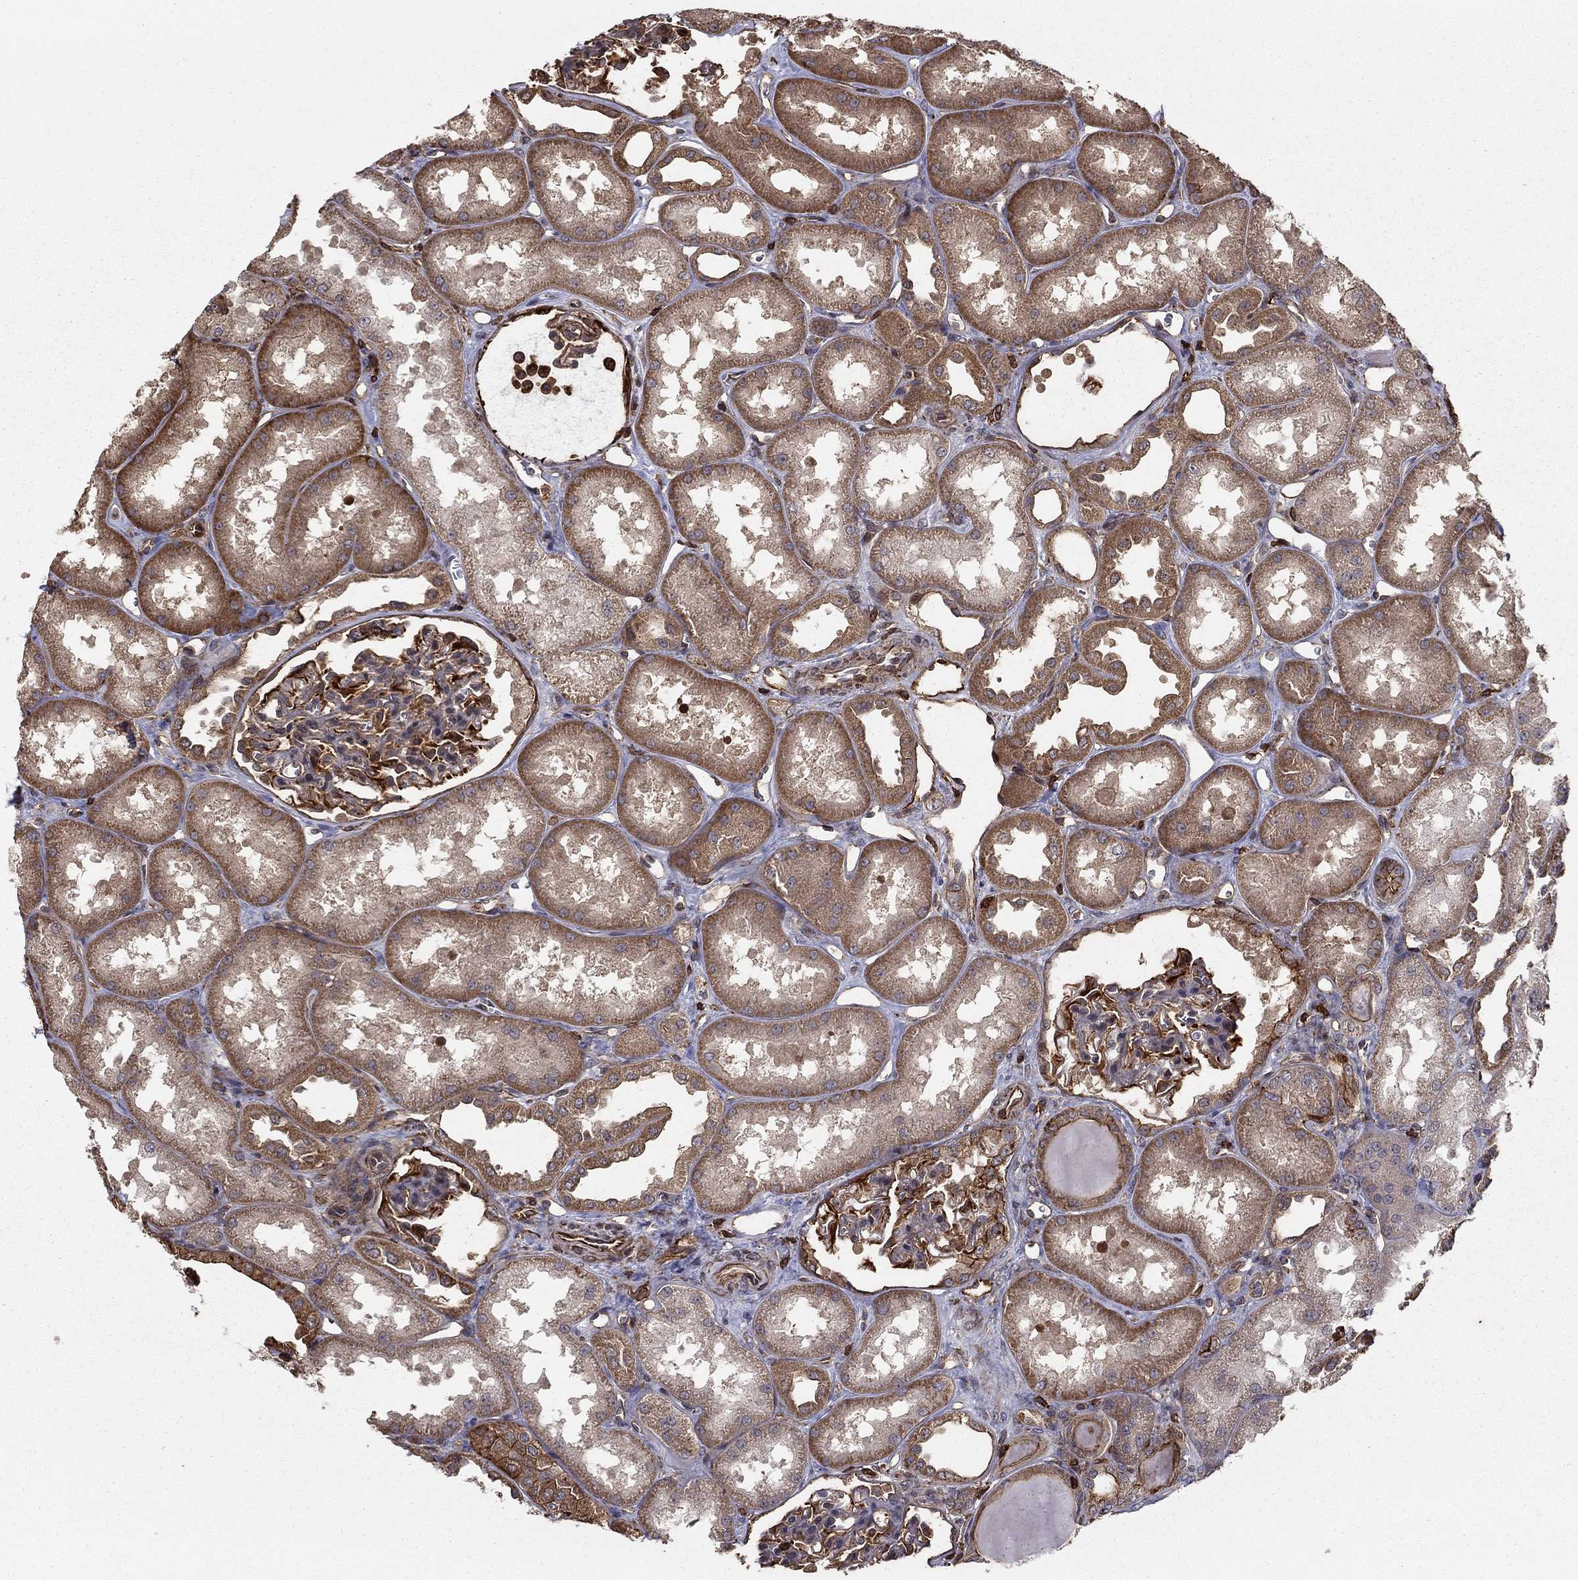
{"staining": {"intensity": "strong", "quantity": ">75%", "location": "cytoplasmic/membranous"}, "tissue": "kidney", "cell_type": "Cells in glomeruli", "image_type": "normal", "snomed": [{"axis": "morphology", "description": "Normal tissue, NOS"}, {"axis": "topography", "description": "Kidney"}], "caption": "Immunohistochemical staining of benign kidney exhibits strong cytoplasmic/membranous protein expression in about >75% of cells in glomeruli.", "gene": "ADM", "patient": {"sex": "male", "age": 61}}